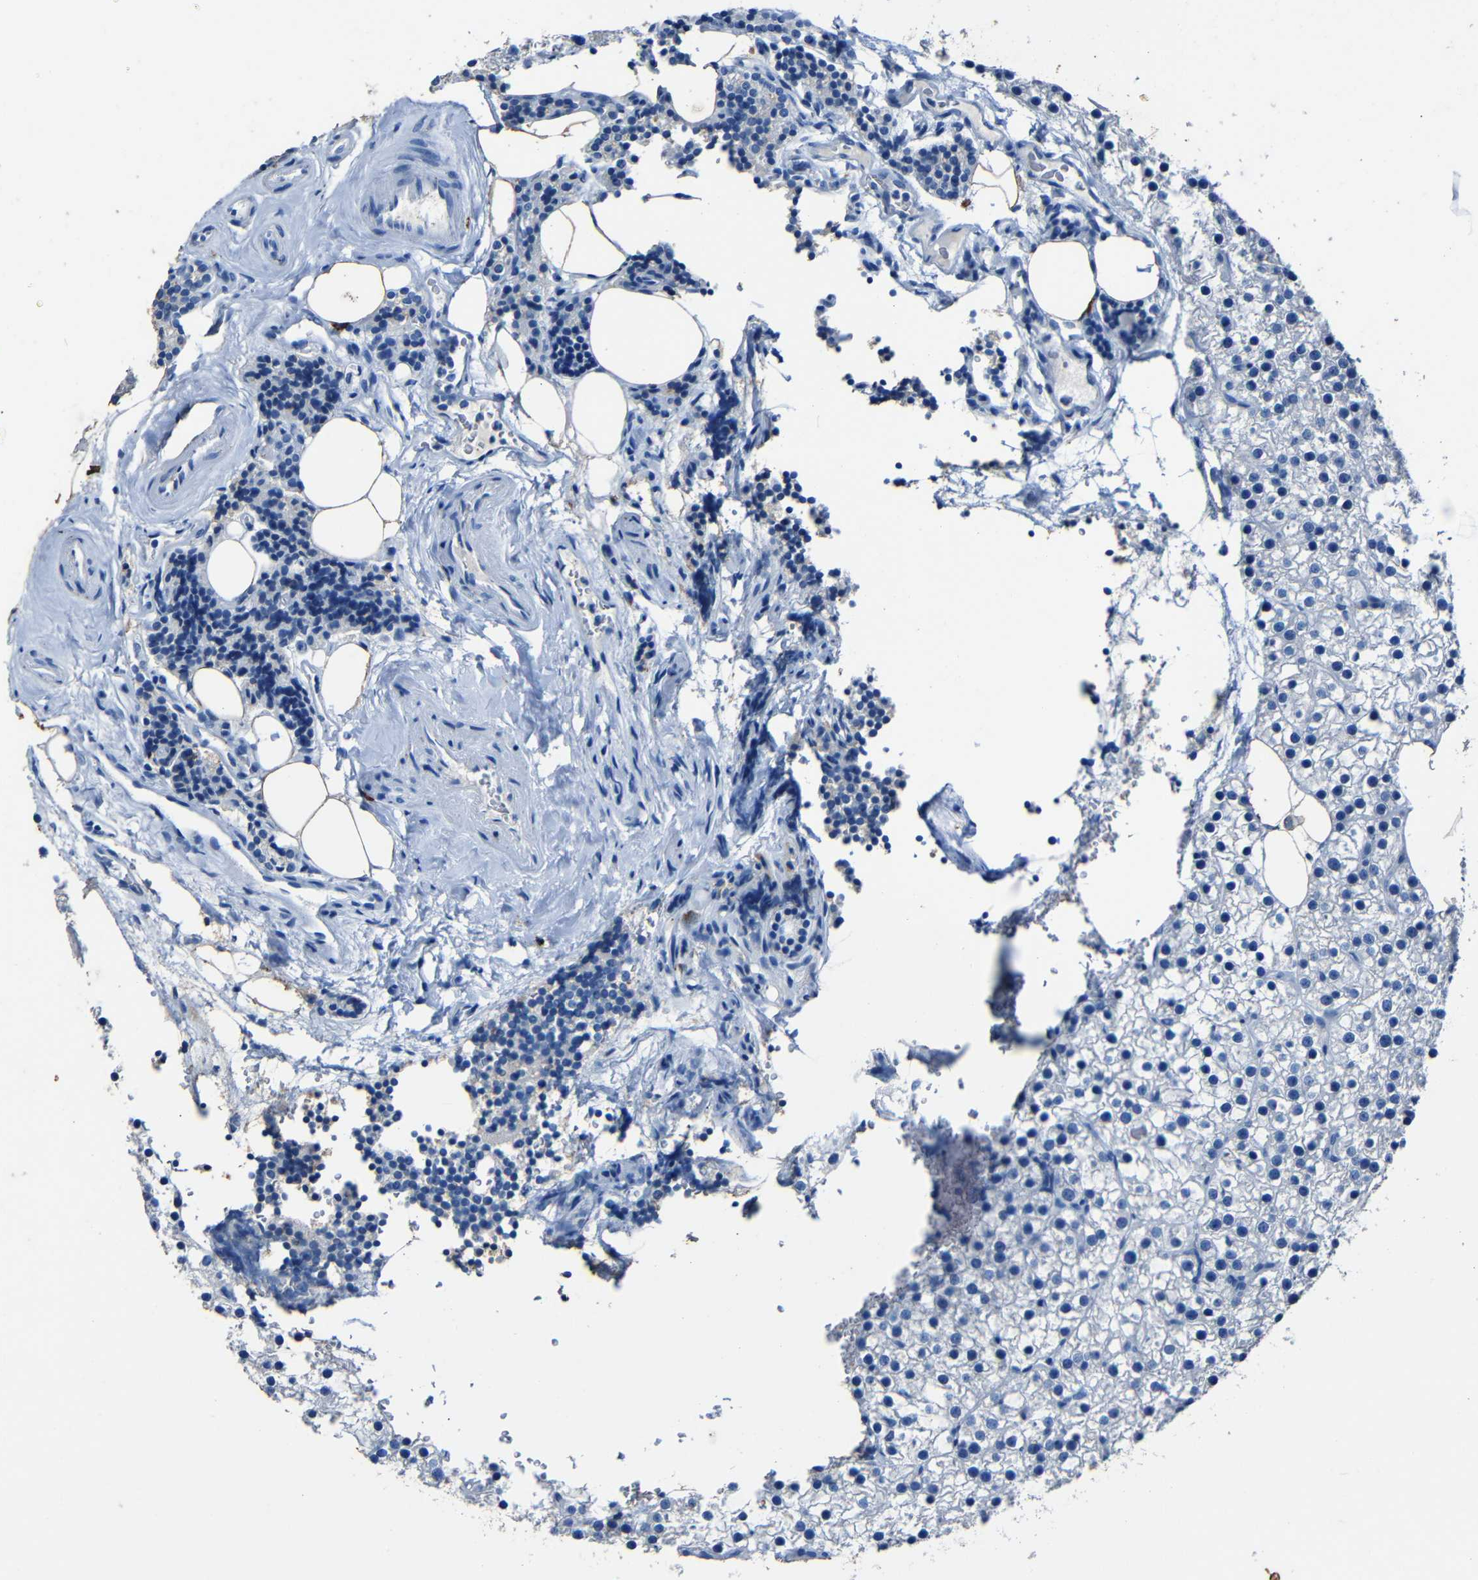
{"staining": {"intensity": "negative", "quantity": "none", "location": "none"}, "tissue": "parathyroid gland", "cell_type": "Glandular cells", "image_type": "normal", "snomed": [{"axis": "morphology", "description": "Normal tissue, NOS"}, {"axis": "morphology", "description": "Adenoma, NOS"}, {"axis": "topography", "description": "Parathyroid gland"}], "caption": "Immunohistochemistry (IHC) photomicrograph of benign parathyroid gland: human parathyroid gland stained with DAB reveals no significant protein positivity in glandular cells.", "gene": "CLDN11", "patient": {"sex": "female", "age": 70}}